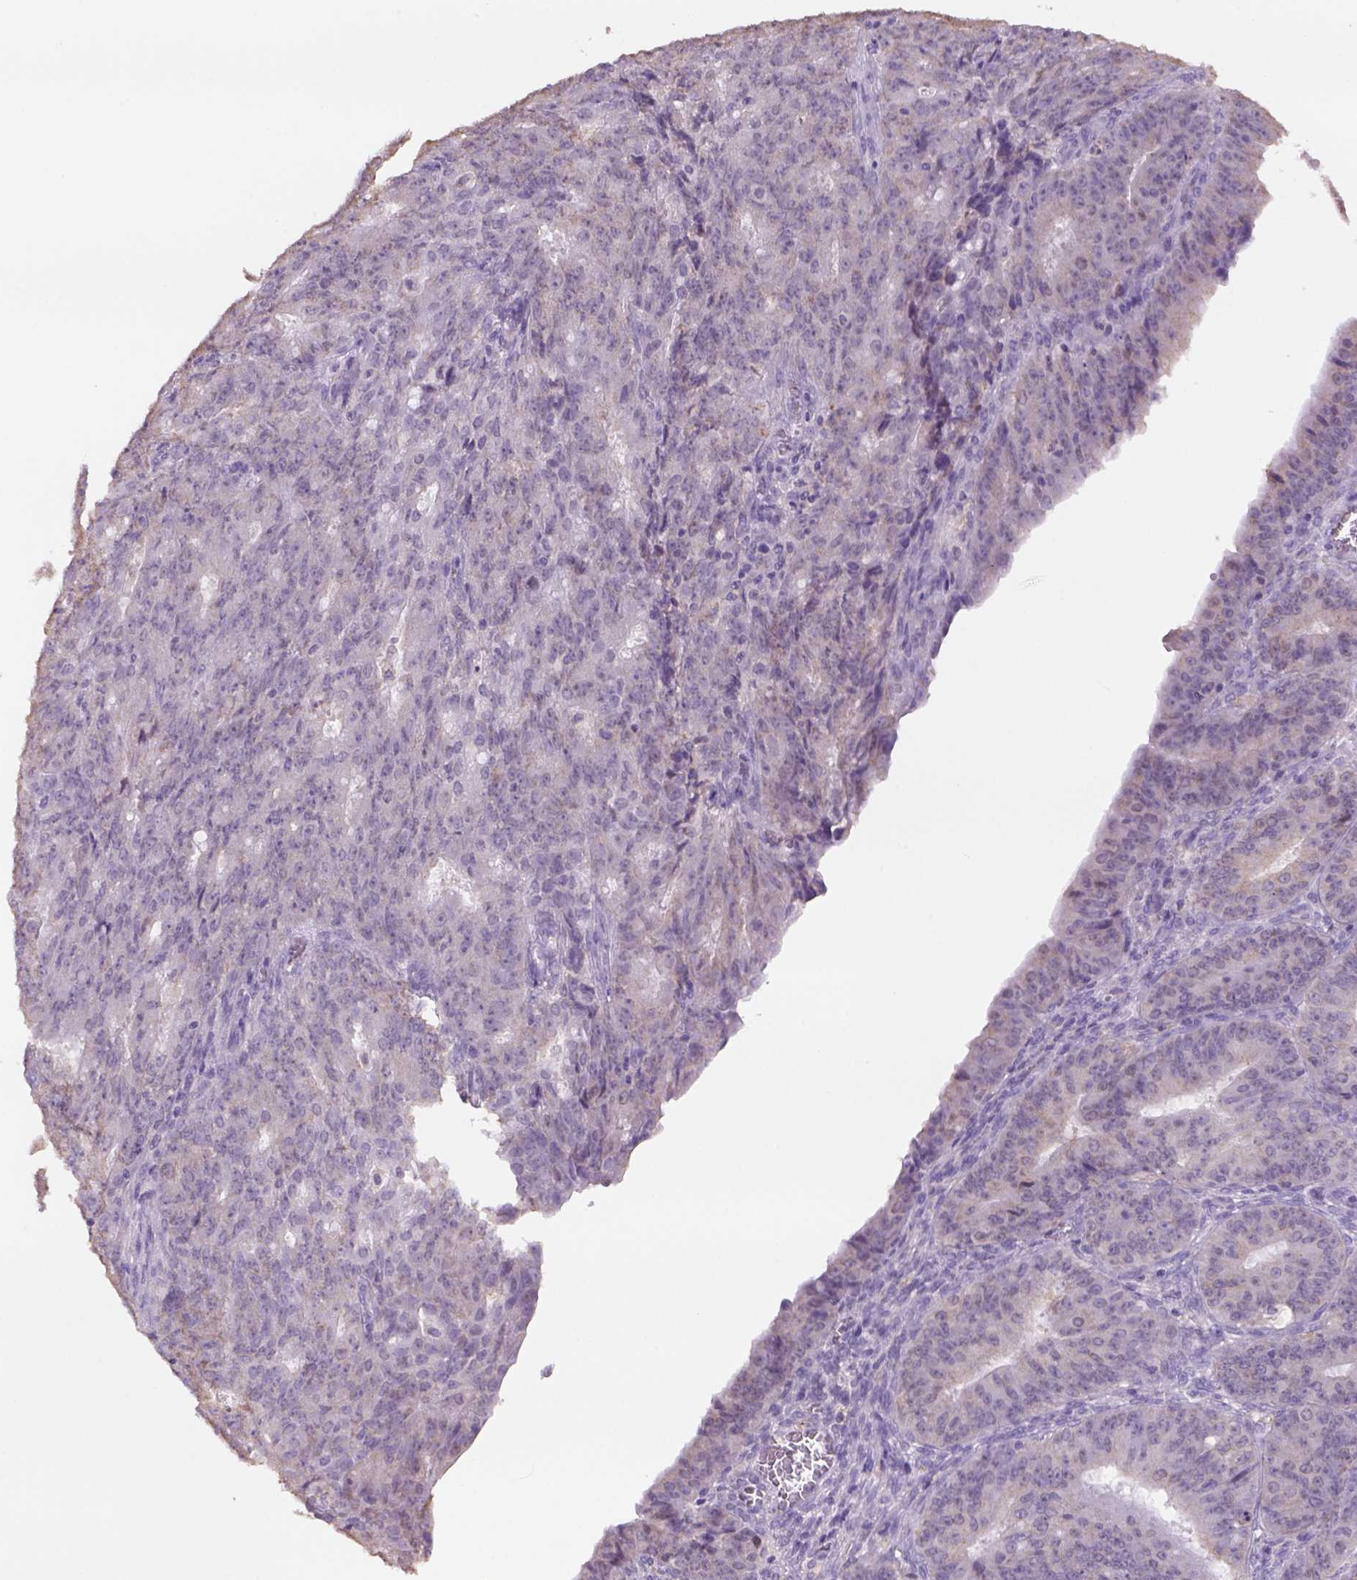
{"staining": {"intensity": "negative", "quantity": "none", "location": "none"}, "tissue": "ovarian cancer", "cell_type": "Tumor cells", "image_type": "cancer", "snomed": [{"axis": "morphology", "description": "Carcinoma, endometroid"}, {"axis": "topography", "description": "Ovary"}], "caption": "DAB (3,3'-diaminobenzidine) immunohistochemical staining of human endometroid carcinoma (ovarian) exhibits no significant staining in tumor cells.", "gene": "NAALAD2", "patient": {"sex": "female", "age": 42}}